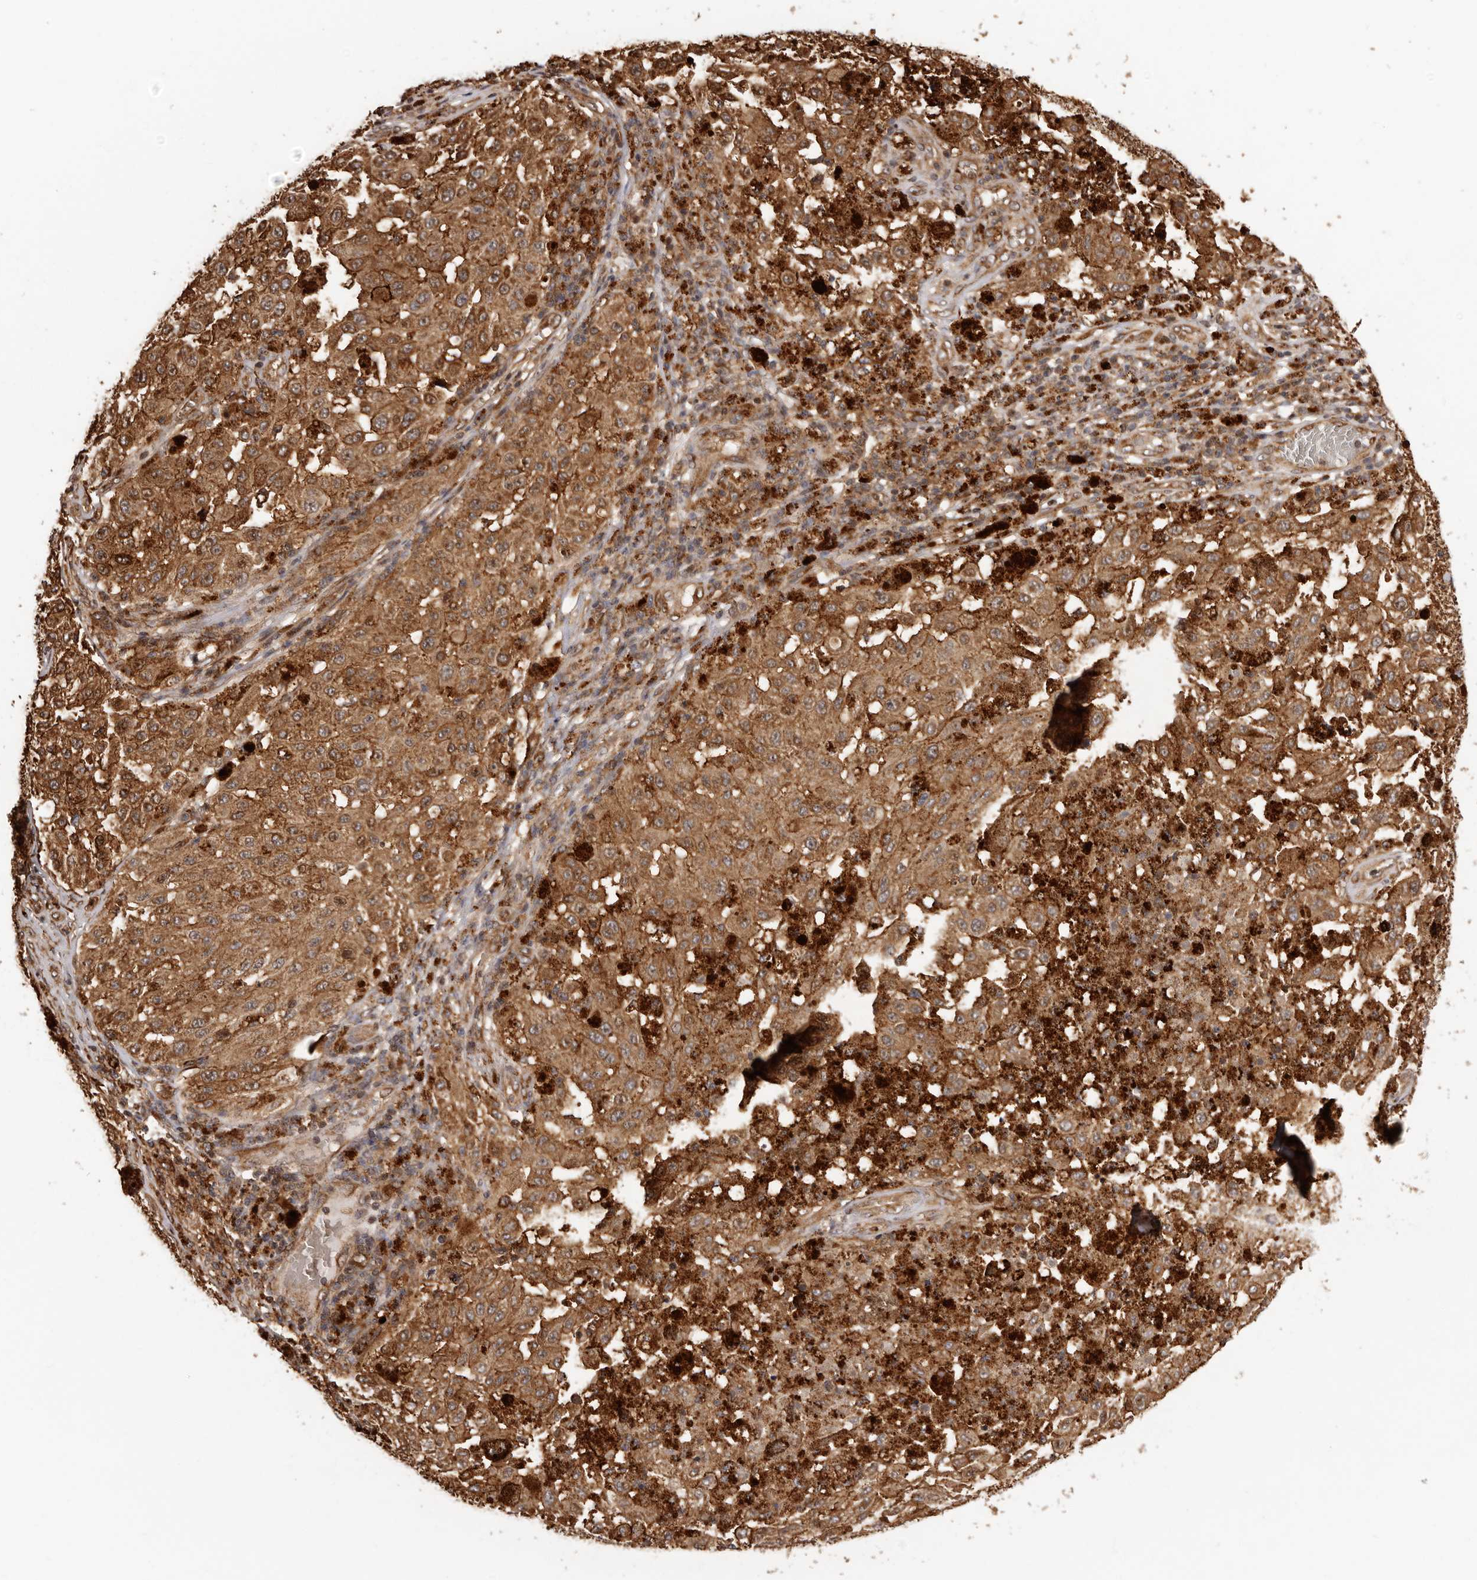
{"staining": {"intensity": "strong", "quantity": ">75%", "location": "cytoplasmic/membranous"}, "tissue": "melanoma", "cell_type": "Tumor cells", "image_type": "cancer", "snomed": [{"axis": "morphology", "description": "Malignant melanoma, NOS"}, {"axis": "topography", "description": "Skin"}], "caption": "Strong cytoplasmic/membranous staining for a protein is present in about >75% of tumor cells of melanoma using immunohistochemistry (IHC).", "gene": "GPR27", "patient": {"sex": "female", "age": 64}}